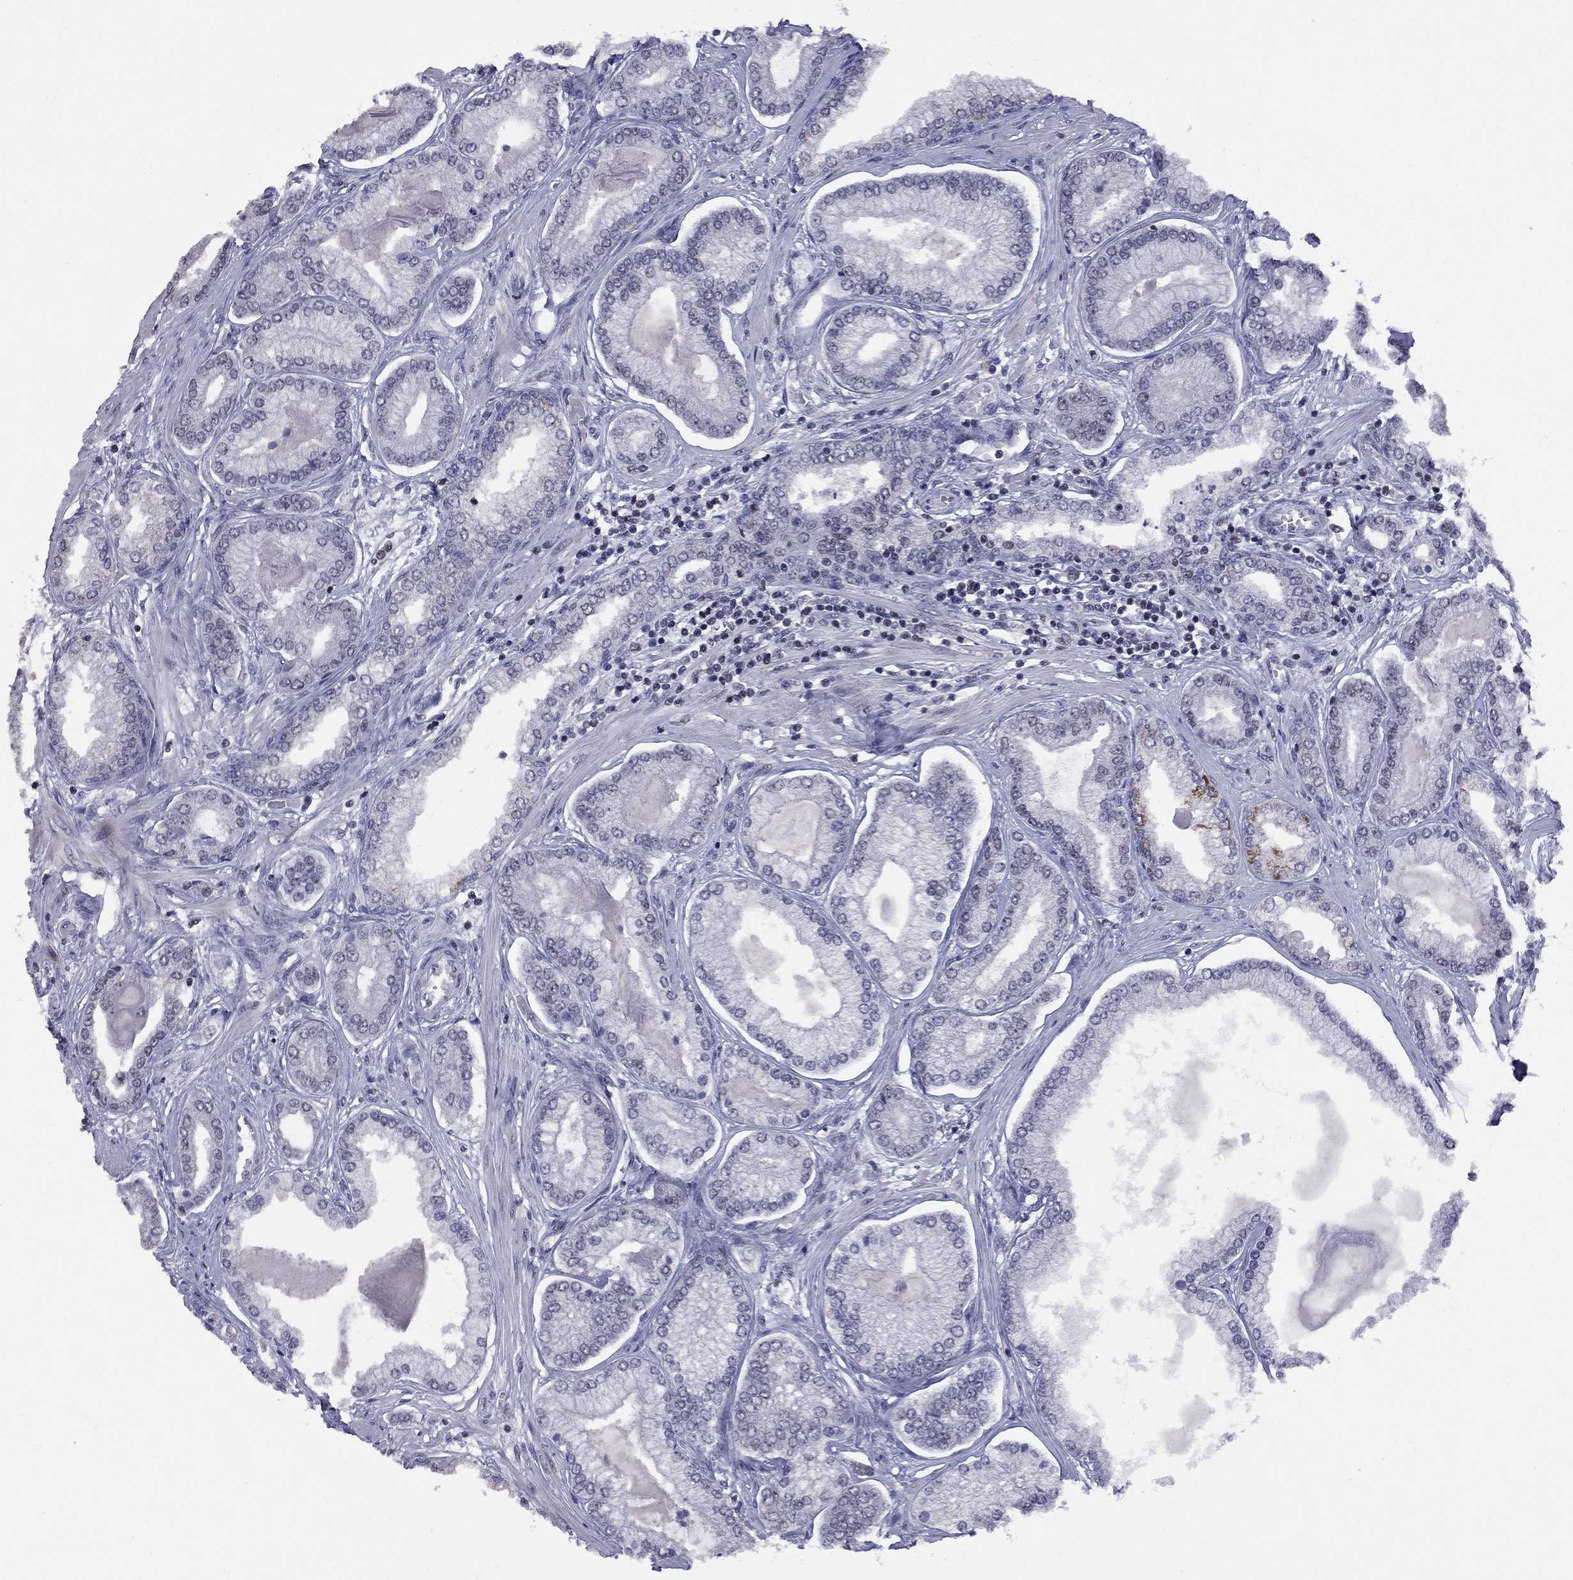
{"staining": {"intensity": "negative", "quantity": "none", "location": "none"}, "tissue": "prostate cancer", "cell_type": "Tumor cells", "image_type": "cancer", "snomed": [{"axis": "morphology", "description": "Adenocarcinoma, Low grade"}, {"axis": "topography", "description": "Prostate"}], "caption": "Prostate adenocarcinoma (low-grade) stained for a protein using immunohistochemistry (IHC) demonstrates no positivity tumor cells.", "gene": "TAF9", "patient": {"sex": "male", "age": 57}}